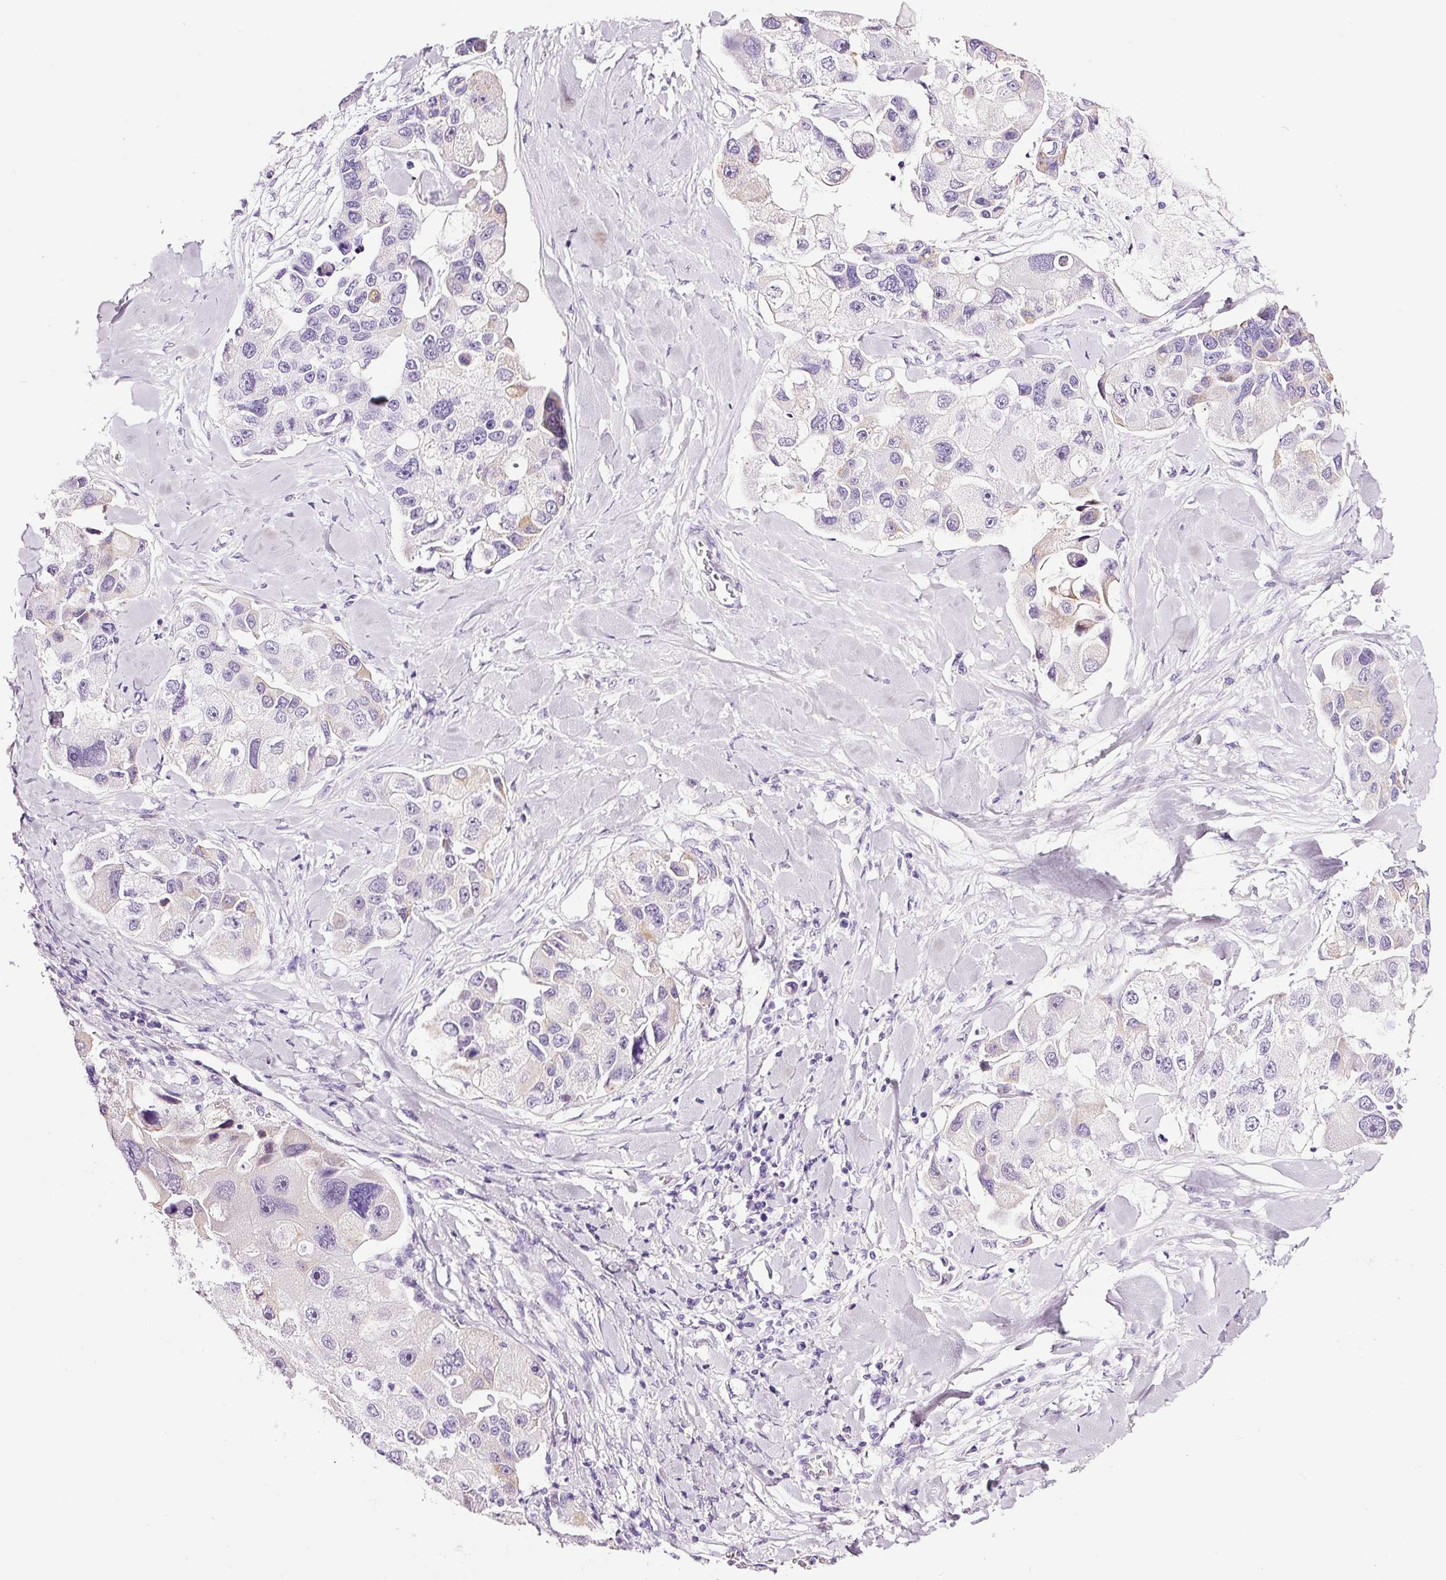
{"staining": {"intensity": "negative", "quantity": "none", "location": "none"}, "tissue": "lung cancer", "cell_type": "Tumor cells", "image_type": "cancer", "snomed": [{"axis": "morphology", "description": "Adenocarcinoma, NOS"}, {"axis": "topography", "description": "Lung"}], "caption": "This is a histopathology image of IHC staining of adenocarcinoma (lung), which shows no staining in tumor cells.", "gene": "RTF2", "patient": {"sex": "female", "age": 54}}